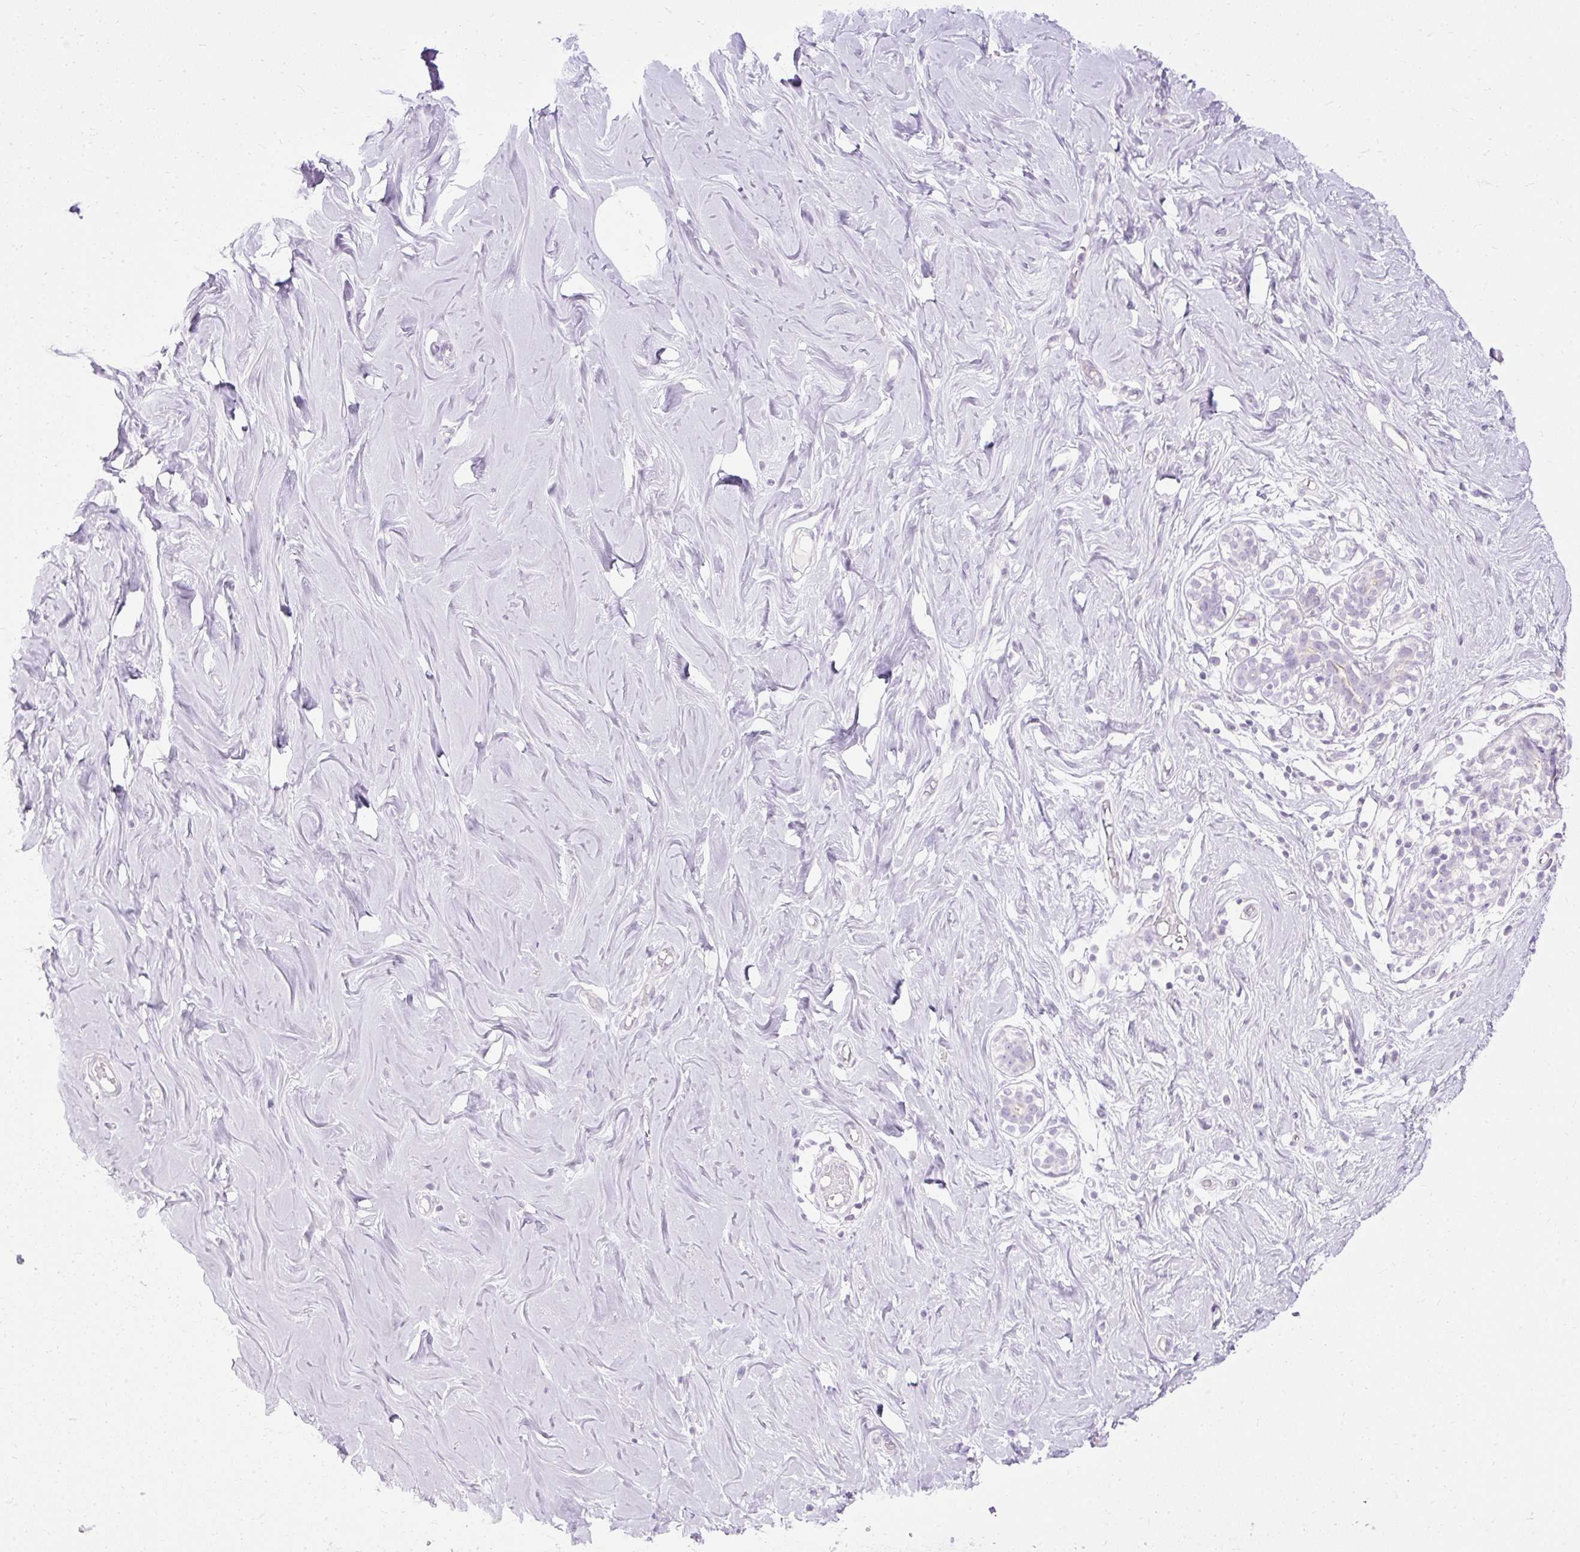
{"staining": {"intensity": "negative", "quantity": "none", "location": "none"}, "tissue": "breast", "cell_type": "Adipocytes", "image_type": "normal", "snomed": [{"axis": "morphology", "description": "Normal tissue, NOS"}, {"axis": "topography", "description": "Breast"}], "caption": "An immunohistochemistry (IHC) image of normal breast is shown. There is no staining in adipocytes of breast. (Brightfield microscopy of DAB immunohistochemistry (IHC) at high magnification).", "gene": "HSD11B1", "patient": {"sex": "female", "age": 27}}